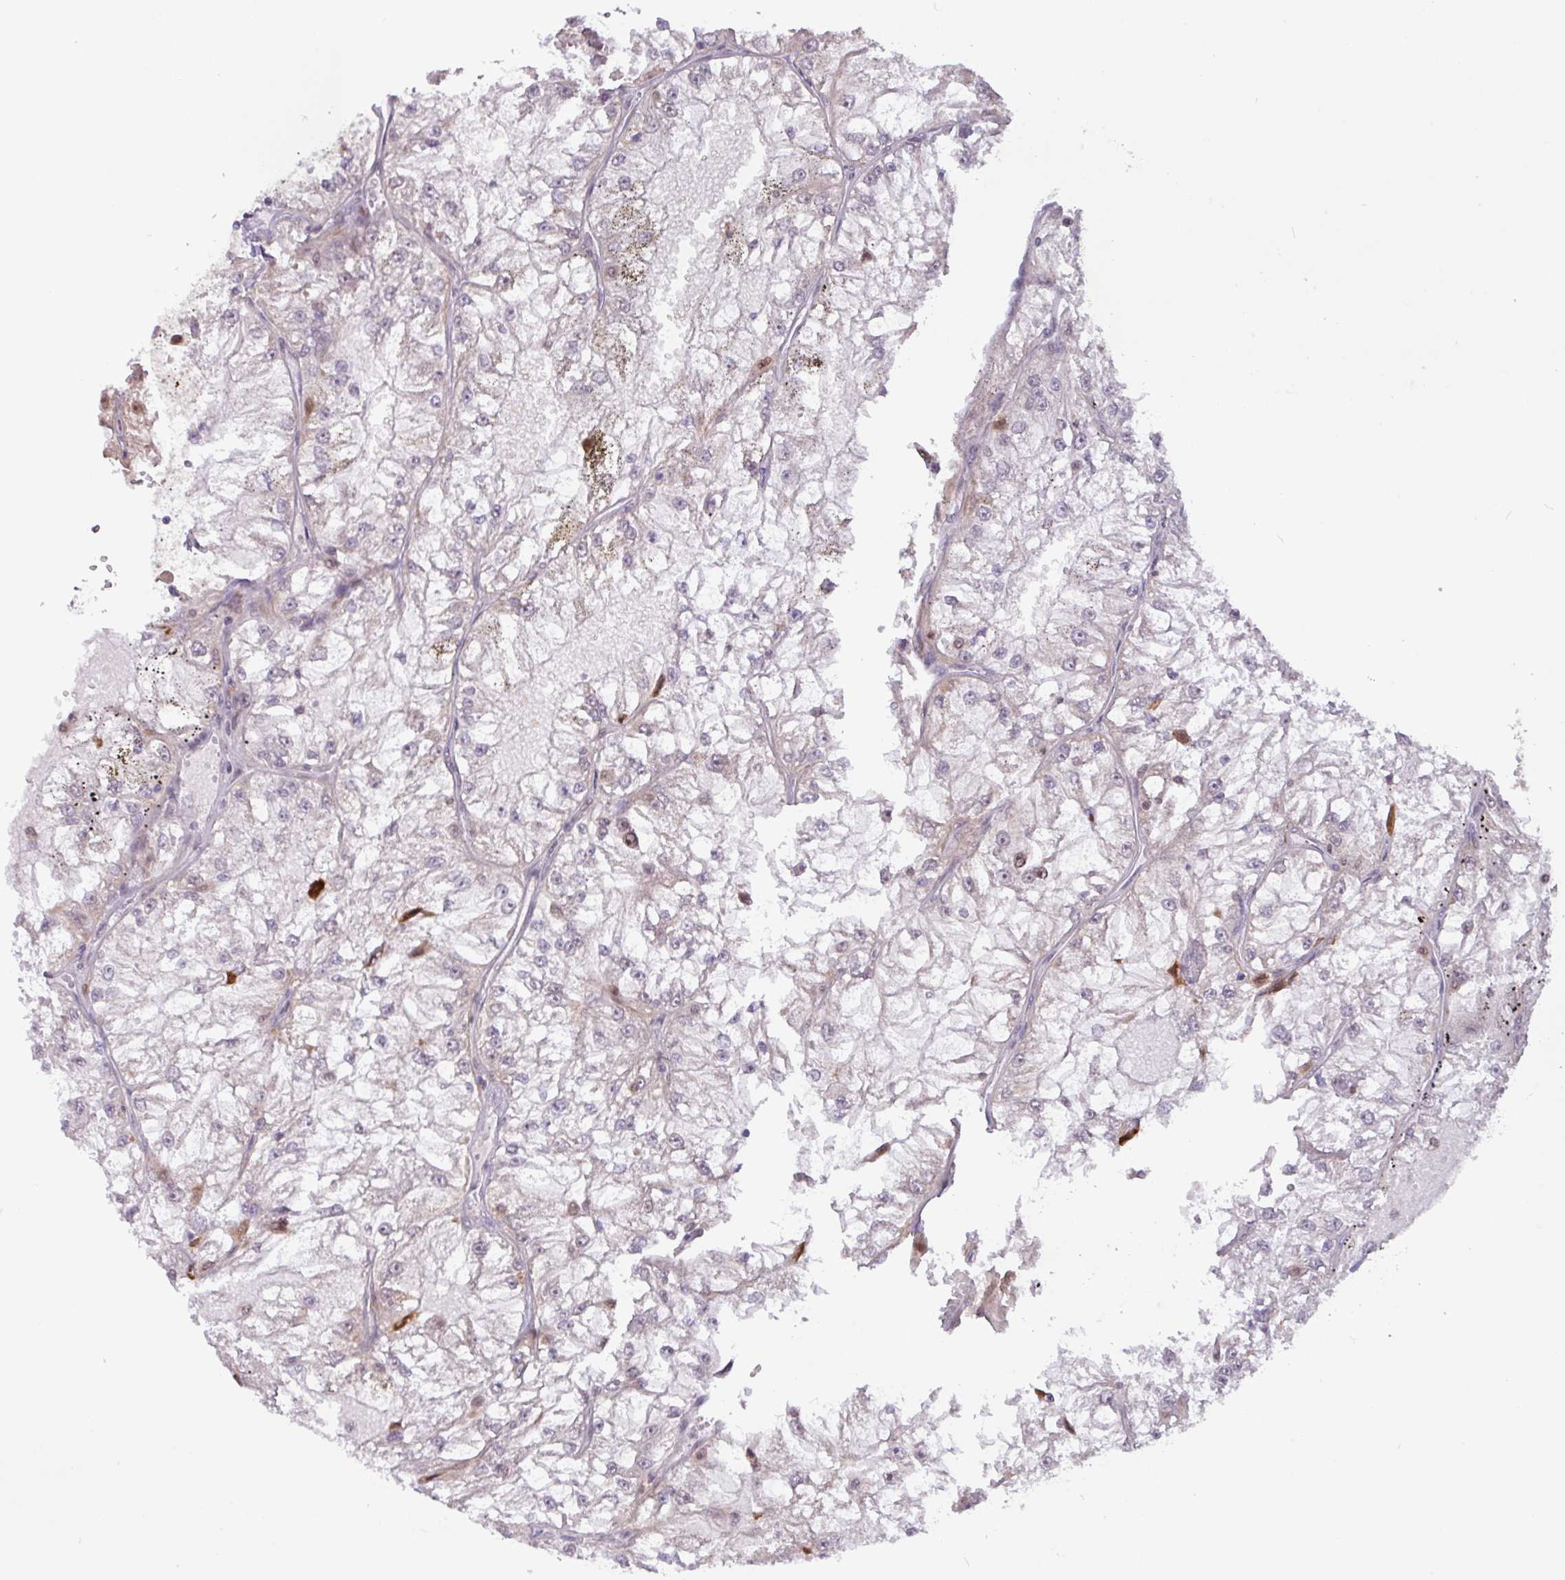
{"staining": {"intensity": "moderate", "quantity": "<25%", "location": "nuclear"}, "tissue": "renal cancer", "cell_type": "Tumor cells", "image_type": "cancer", "snomed": [{"axis": "morphology", "description": "Adenocarcinoma, NOS"}, {"axis": "topography", "description": "Kidney"}], "caption": "Tumor cells demonstrate low levels of moderate nuclear positivity in about <25% of cells in human renal cancer.", "gene": "BRD3", "patient": {"sex": "female", "age": 72}}